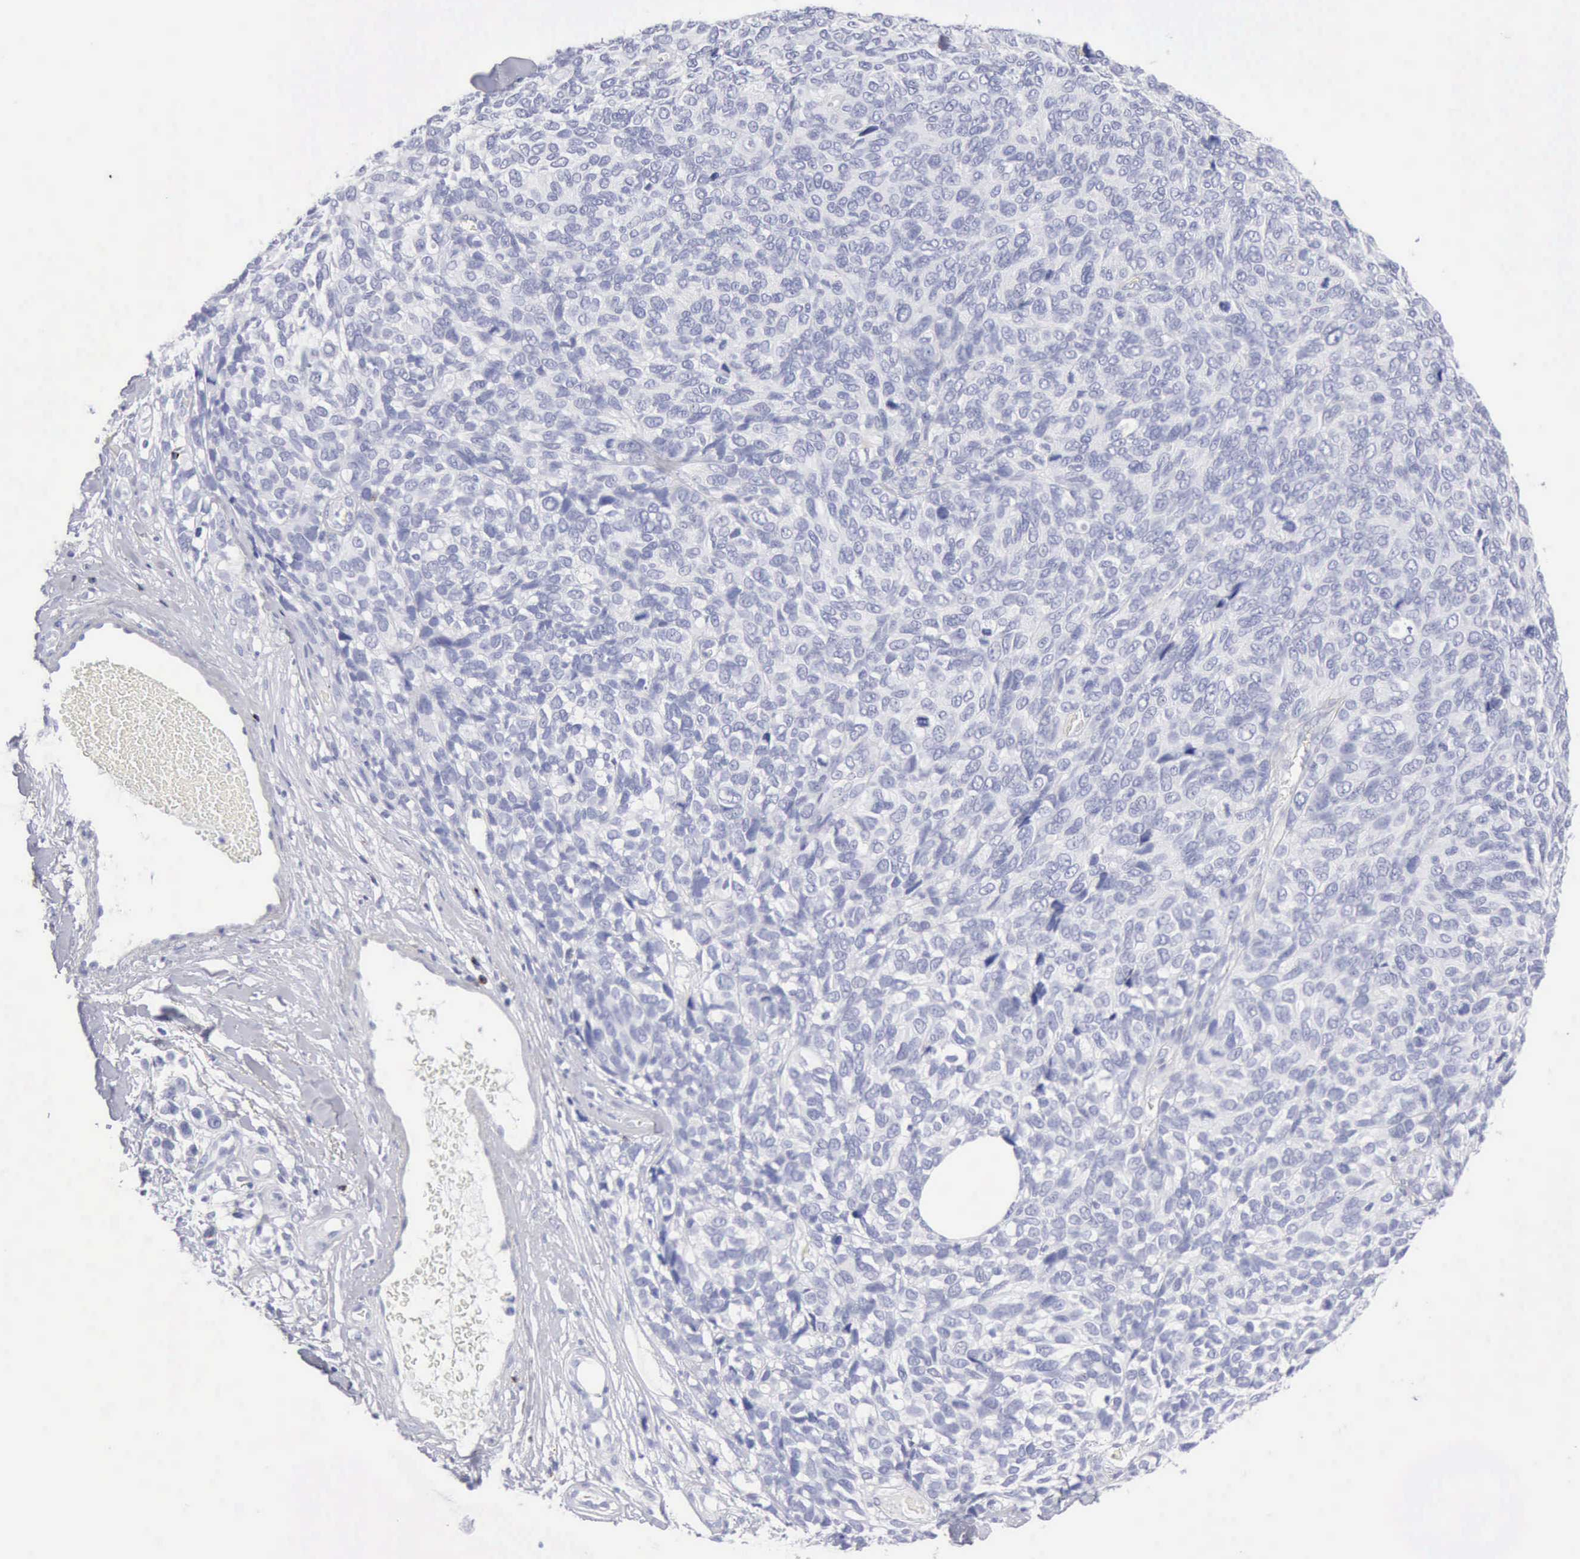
{"staining": {"intensity": "negative", "quantity": "none", "location": "none"}, "tissue": "melanoma", "cell_type": "Tumor cells", "image_type": "cancer", "snomed": [{"axis": "morphology", "description": "Malignant melanoma, NOS"}, {"axis": "topography", "description": "Skin"}], "caption": "There is no significant positivity in tumor cells of malignant melanoma.", "gene": "GZMB", "patient": {"sex": "female", "age": 85}}